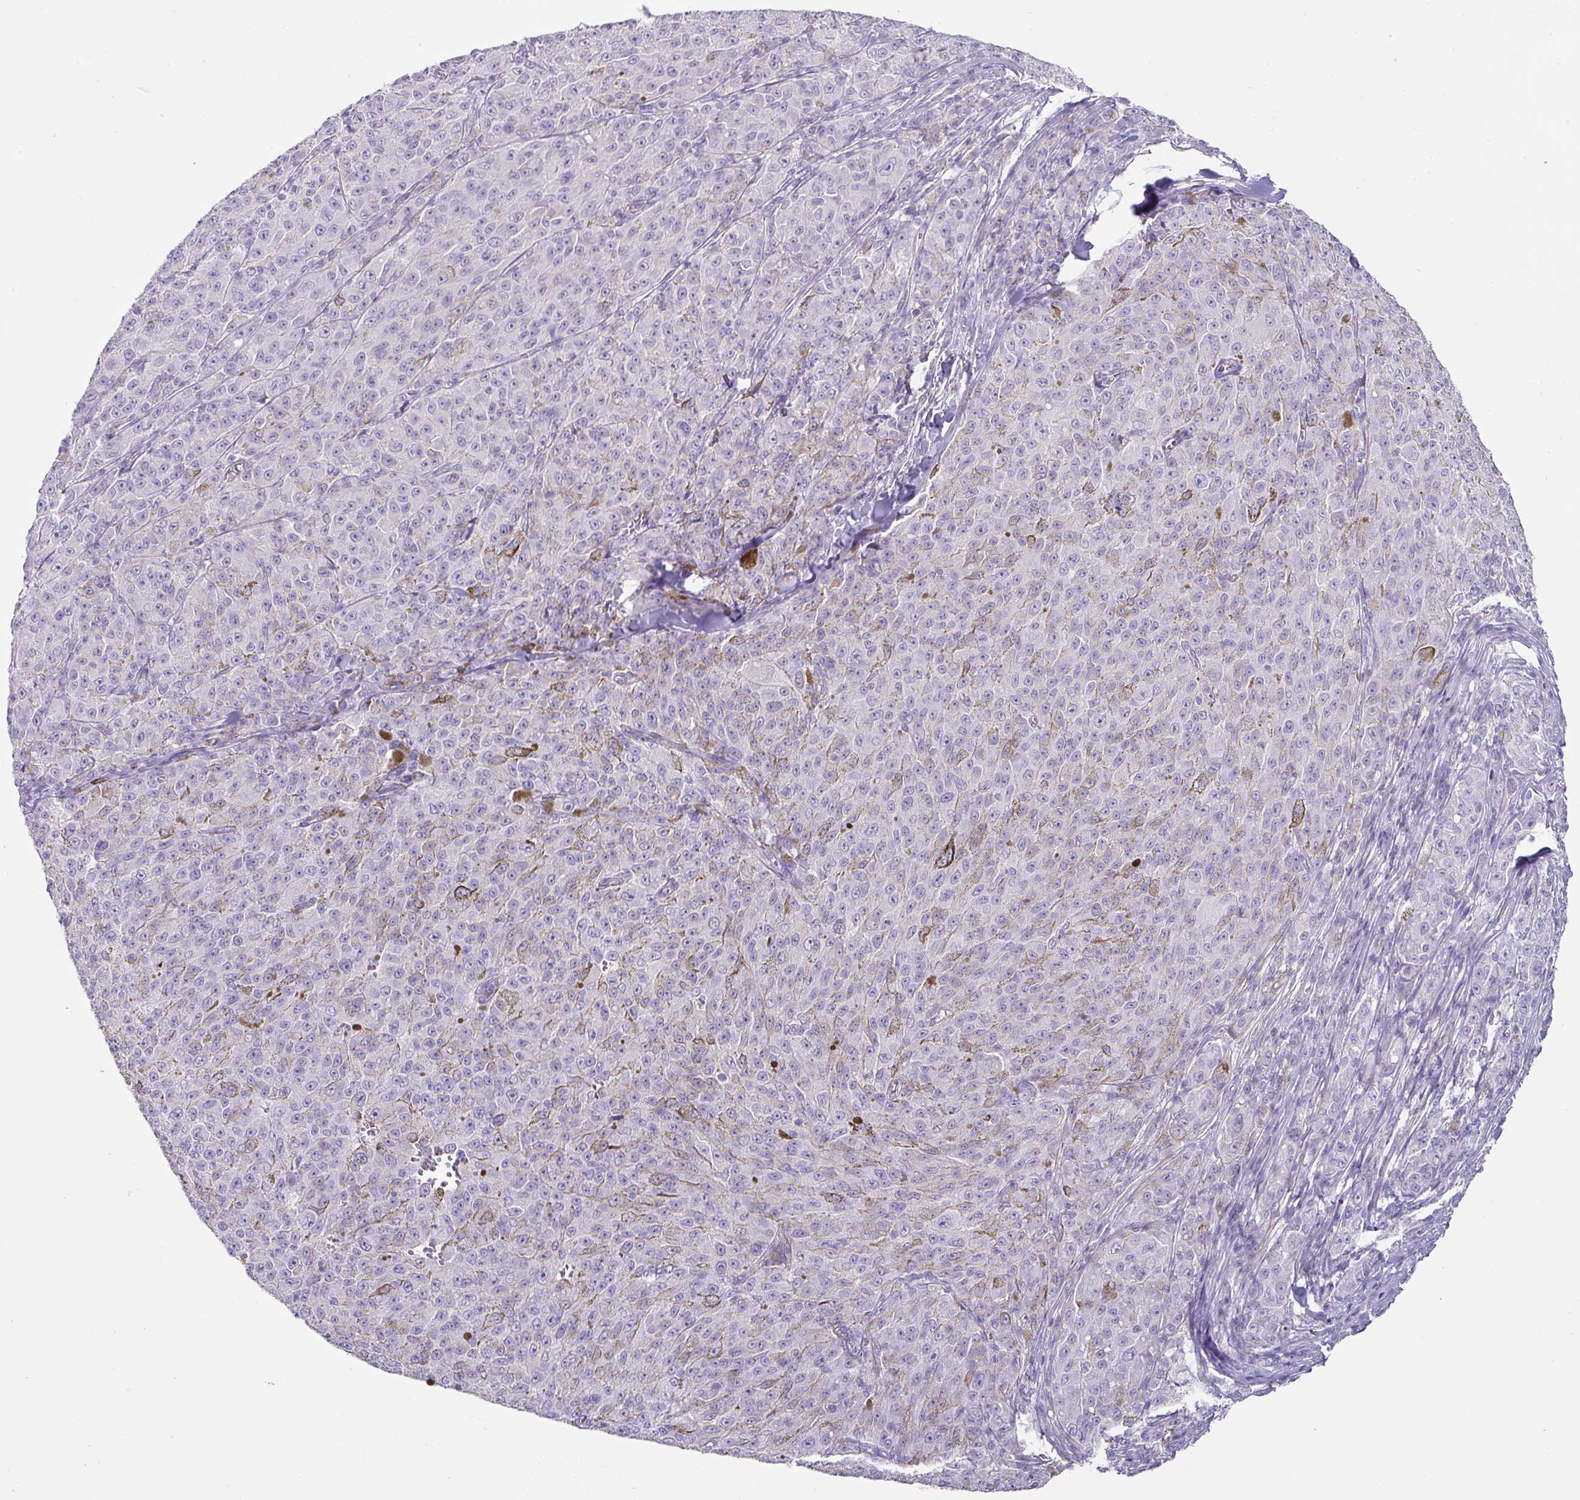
{"staining": {"intensity": "negative", "quantity": "none", "location": "none"}, "tissue": "melanoma", "cell_type": "Tumor cells", "image_type": "cancer", "snomed": [{"axis": "morphology", "description": "Malignant melanoma, NOS"}, {"axis": "topography", "description": "Skin"}], "caption": "High power microscopy image of an immunohistochemistry (IHC) image of melanoma, revealing no significant expression in tumor cells.", "gene": "OR52N1", "patient": {"sex": "female", "age": 52}}